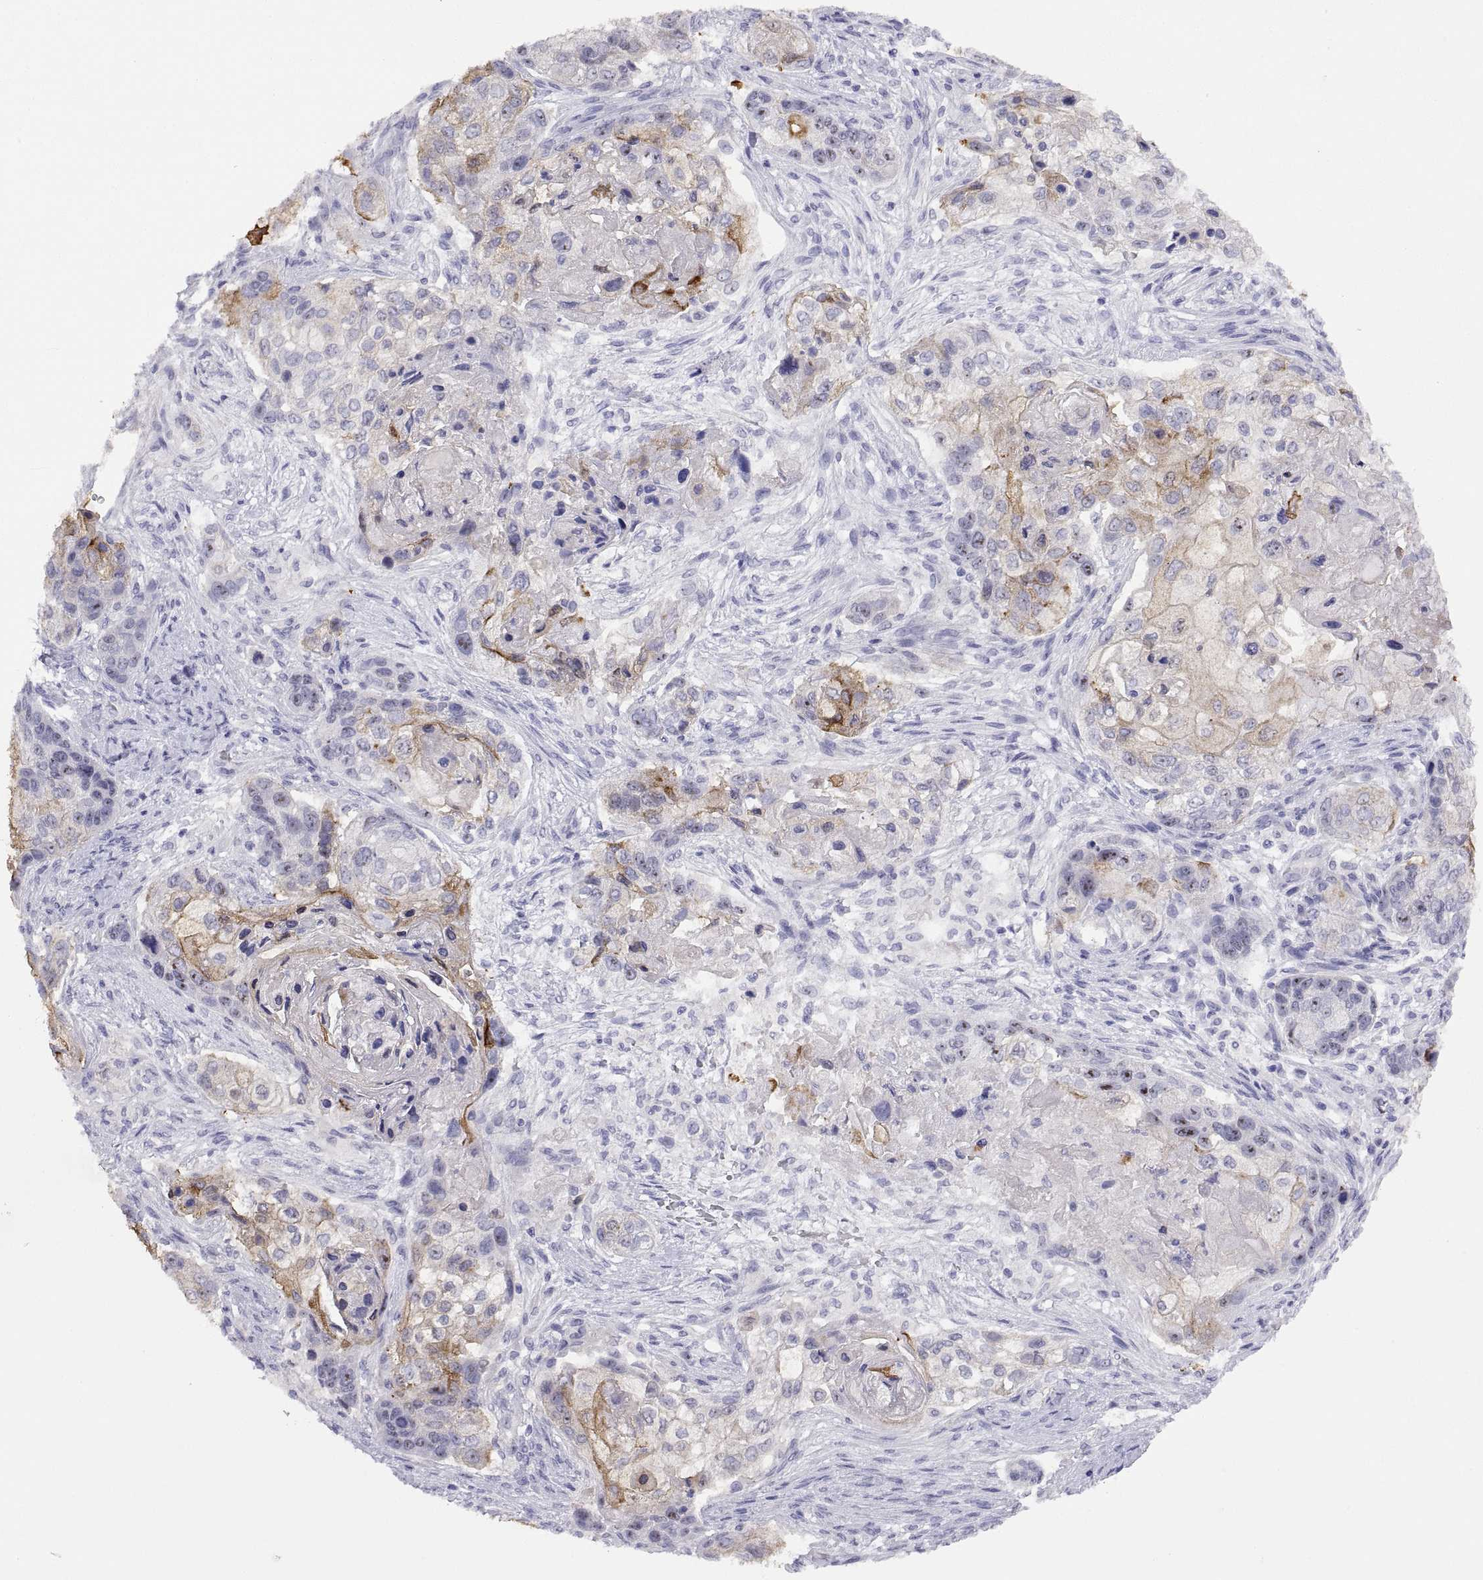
{"staining": {"intensity": "moderate", "quantity": "25%-75%", "location": "cytoplasmic/membranous"}, "tissue": "lung cancer", "cell_type": "Tumor cells", "image_type": "cancer", "snomed": [{"axis": "morphology", "description": "Squamous cell carcinoma, NOS"}, {"axis": "topography", "description": "Lung"}], "caption": "The histopathology image shows a brown stain indicating the presence of a protein in the cytoplasmic/membranous of tumor cells in squamous cell carcinoma (lung).", "gene": "VSX2", "patient": {"sex": "male", "age": 69}}